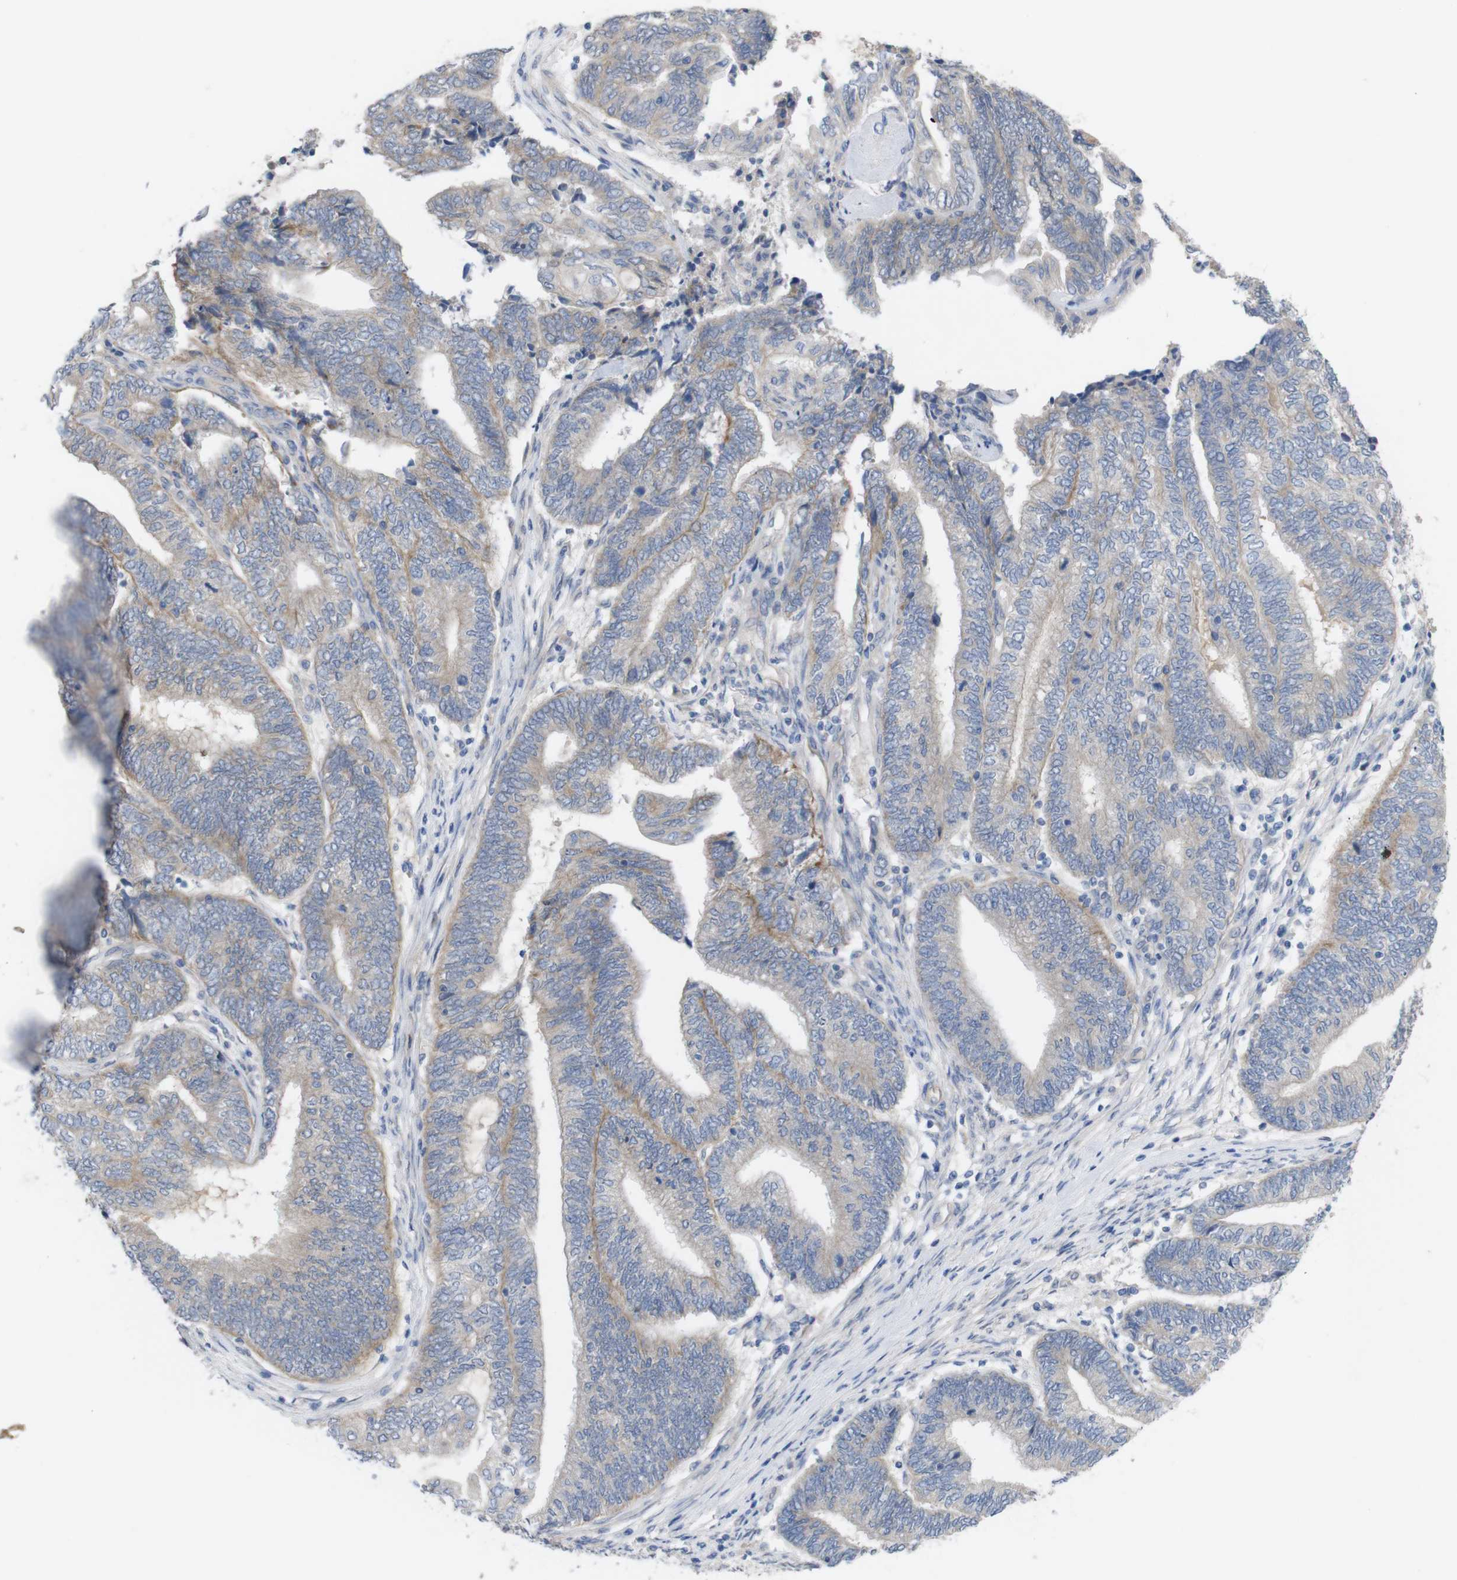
{"staining": {"intensity": "negative", "quantity": "none", "location": "none"}, "tissue": "endometrial cancer", "cell_type": "Tumor cells", "image_type": "cancer", "snomed": [{"axis": "morphology", "description": "Adenocarcinoma, NOS"}, {"axis": "topography", "description": "Uterus"}, {"axis": "topography", "description": "Endometrium"}], "caption": "Protein analysis of endometrial cancer shows no significant positivity in tumor cells. (DAB (3,3'-diaminobenzidine) IHC, high magnification).", "gene": "KIDINS220", "patient": {"sex": "female", "age": 70}}